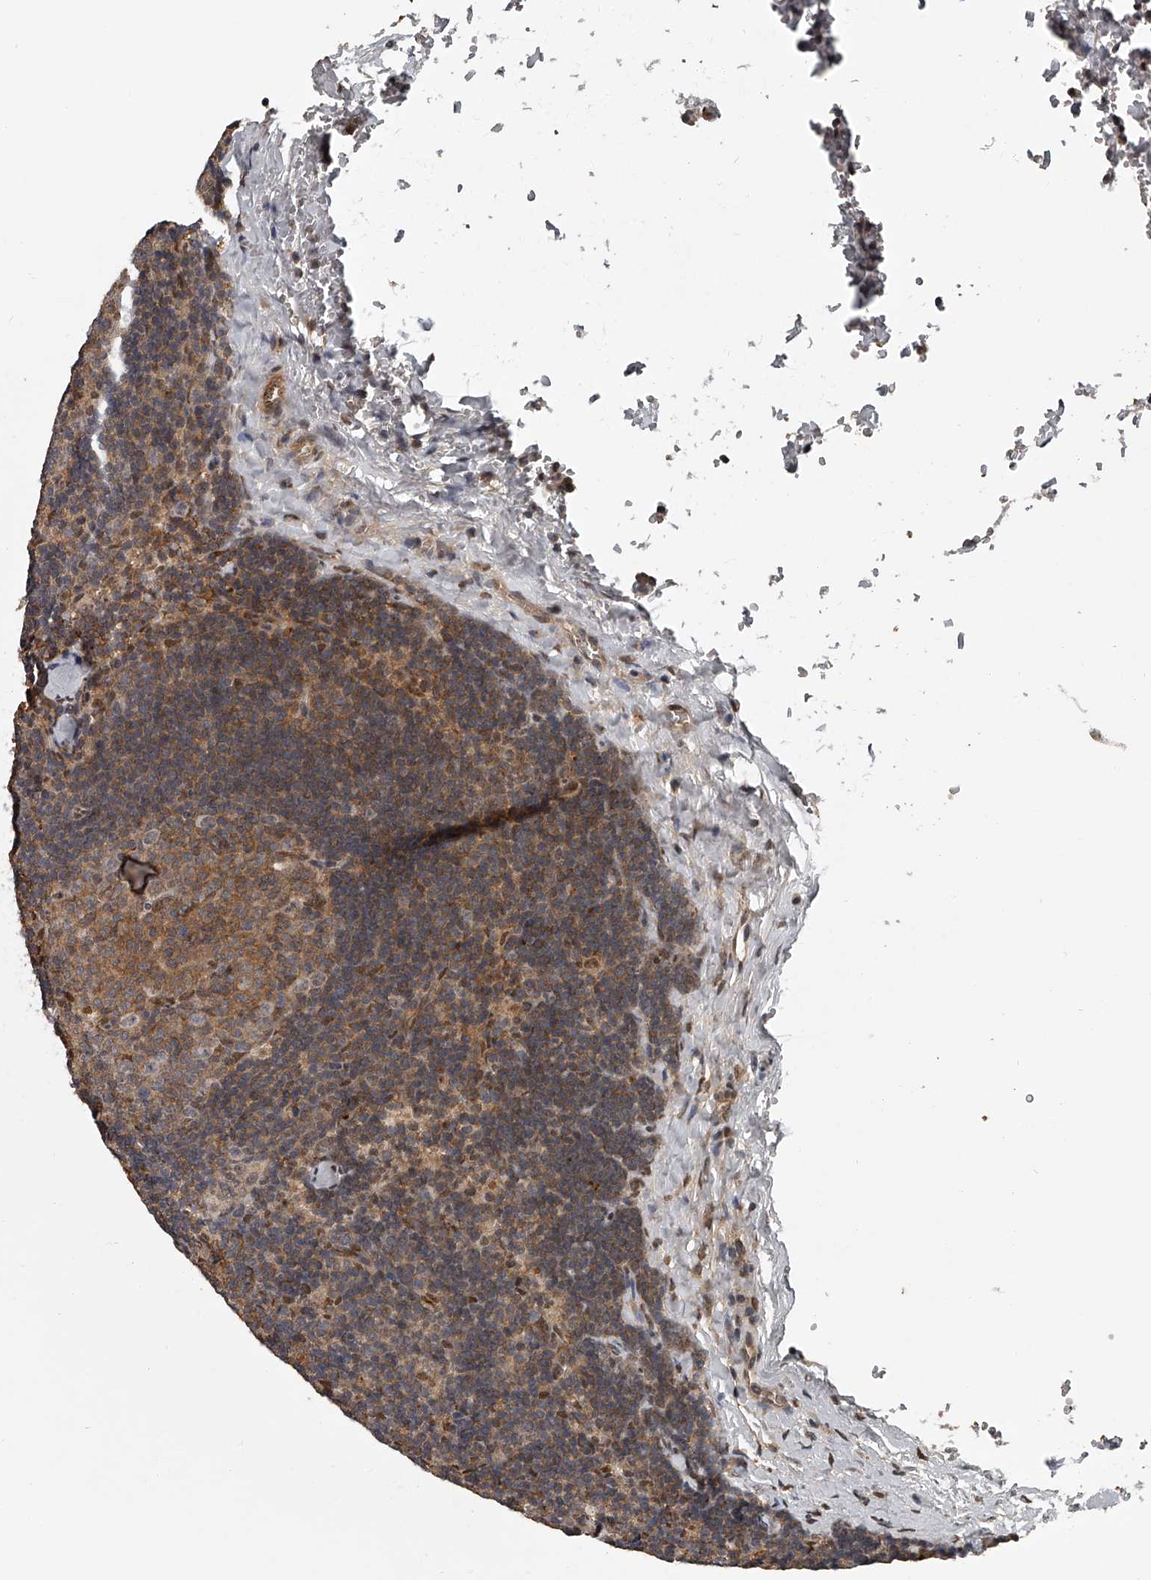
{"staining": {"intensity": "moderate", "quantity": "25%-75%", "location": "cytoplasmic/membranous,nuclear"}, "tissue": "lymph node", "cell_type": "Germinal center cells", "image_type": "normal", "snomed": [{"axis": "morphology", "description": "Normal tissue, NOS"}, {"axis": "topography", "description": "Lymph node"}], "caption": "The image exhibits immunohistochemical staining of unremarkable lymph node. There is moderate cytoplasmic/membranous,nuclear expression is identified in approximately 25%-75% of germinal center cells.", "gene": "PLEKHG1", "patient": {"sex": "female", "age": 22}}